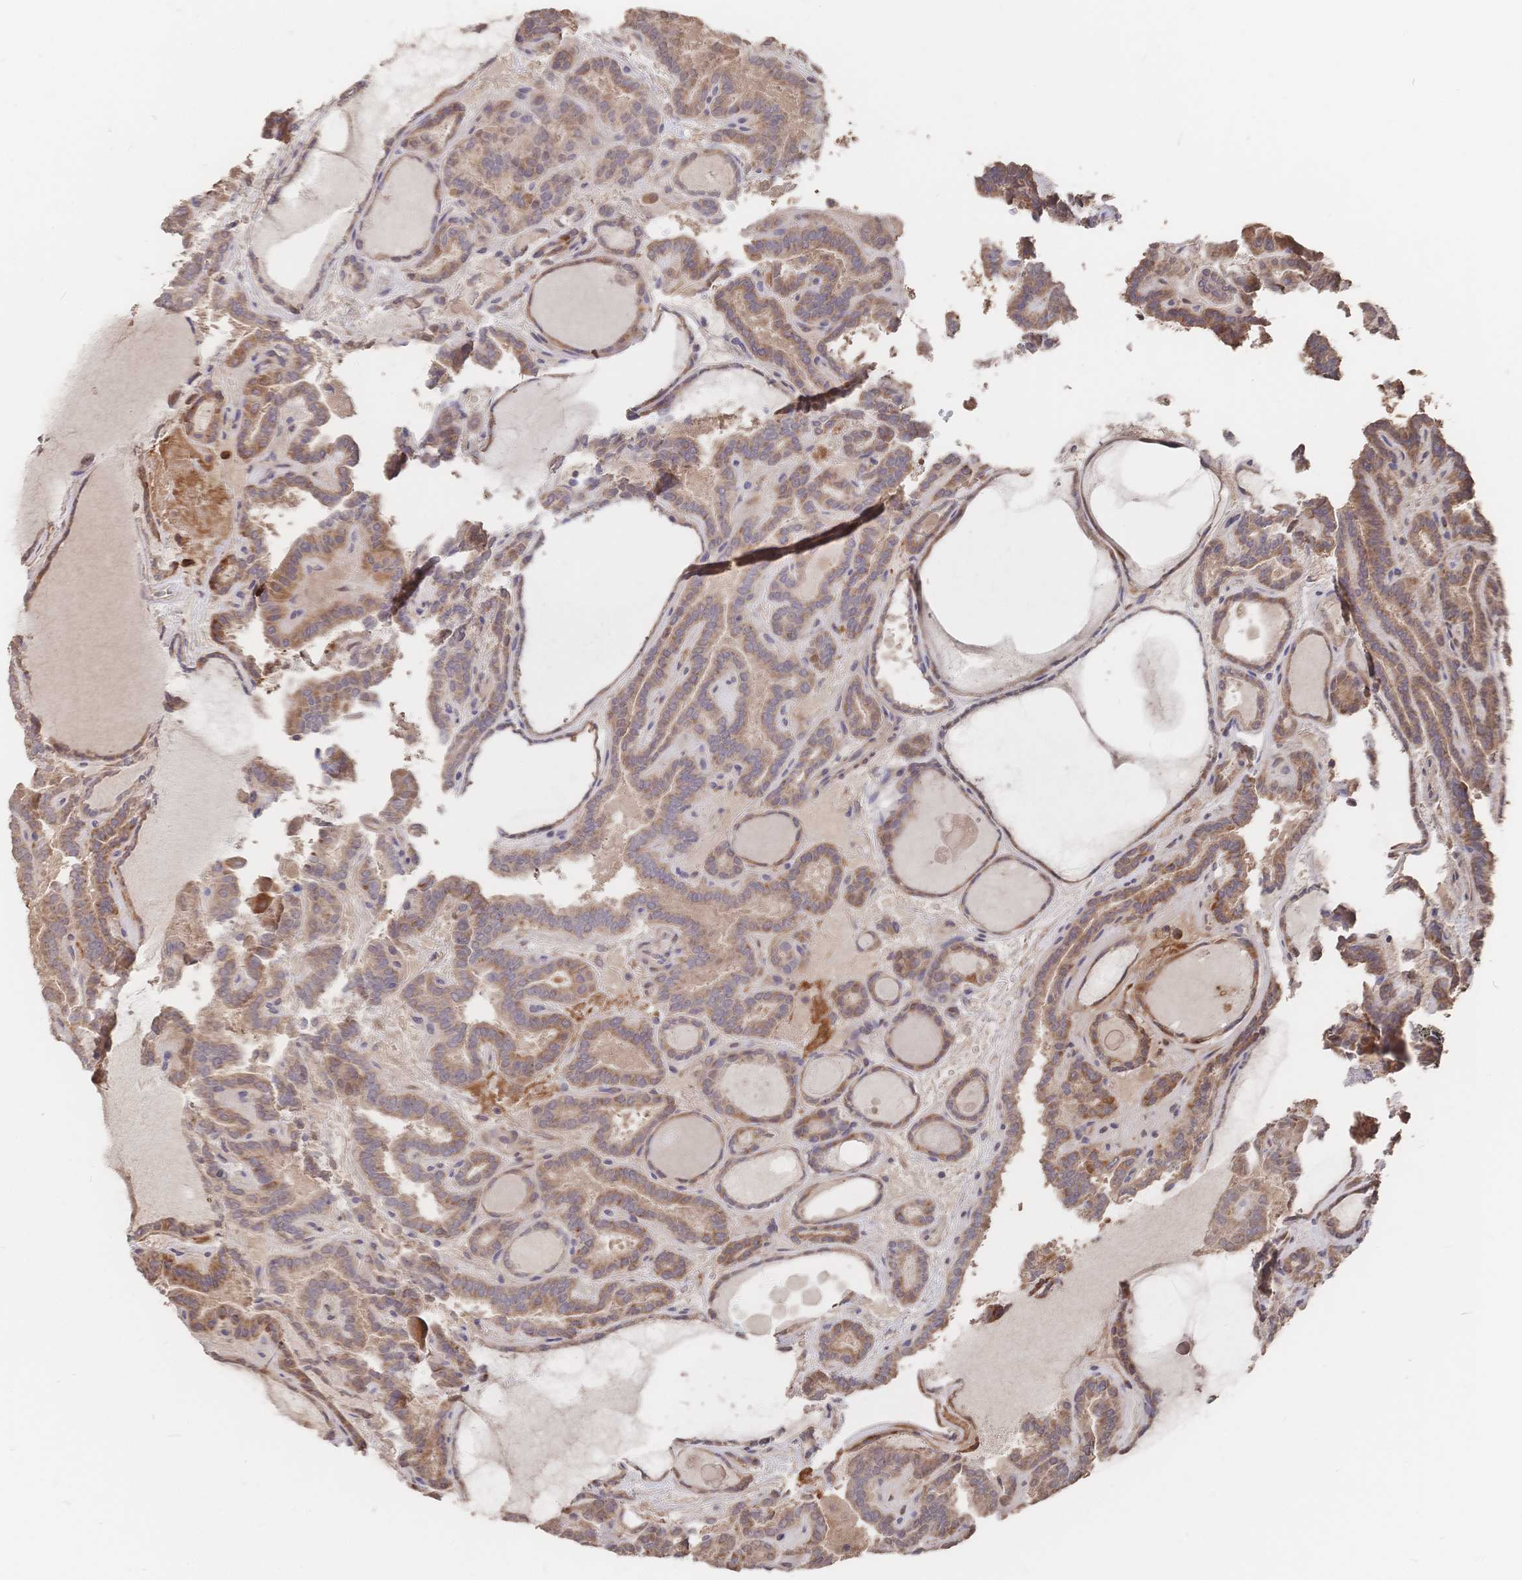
{"staining": {"intensity": "moderate", "quantity": "25%-75%", "location": "cytoplasmic/membranous"}, "tissue": "thyroid cancer", "cell_type": "Tumor cells", "image_type": "cancer", "snomed": [{"axis": "morphology", "description": "Papillary adenocarcinoma, NOS"}, {"axis": "topography", "description": "Thyroid gland"}], "caption": "Thyroid cancer (papillary adenocarcinoma) tissue reveals moderate cytoplasmic/membranous staining in approximately 25%-75% of tumor cells (DAB (3,3'-diaminobenzidine) IHC, brown staining for protein, blue staining for nuclei).", "gene": "DNAJA4", "patient": {"sex": "female", "age": 46}}